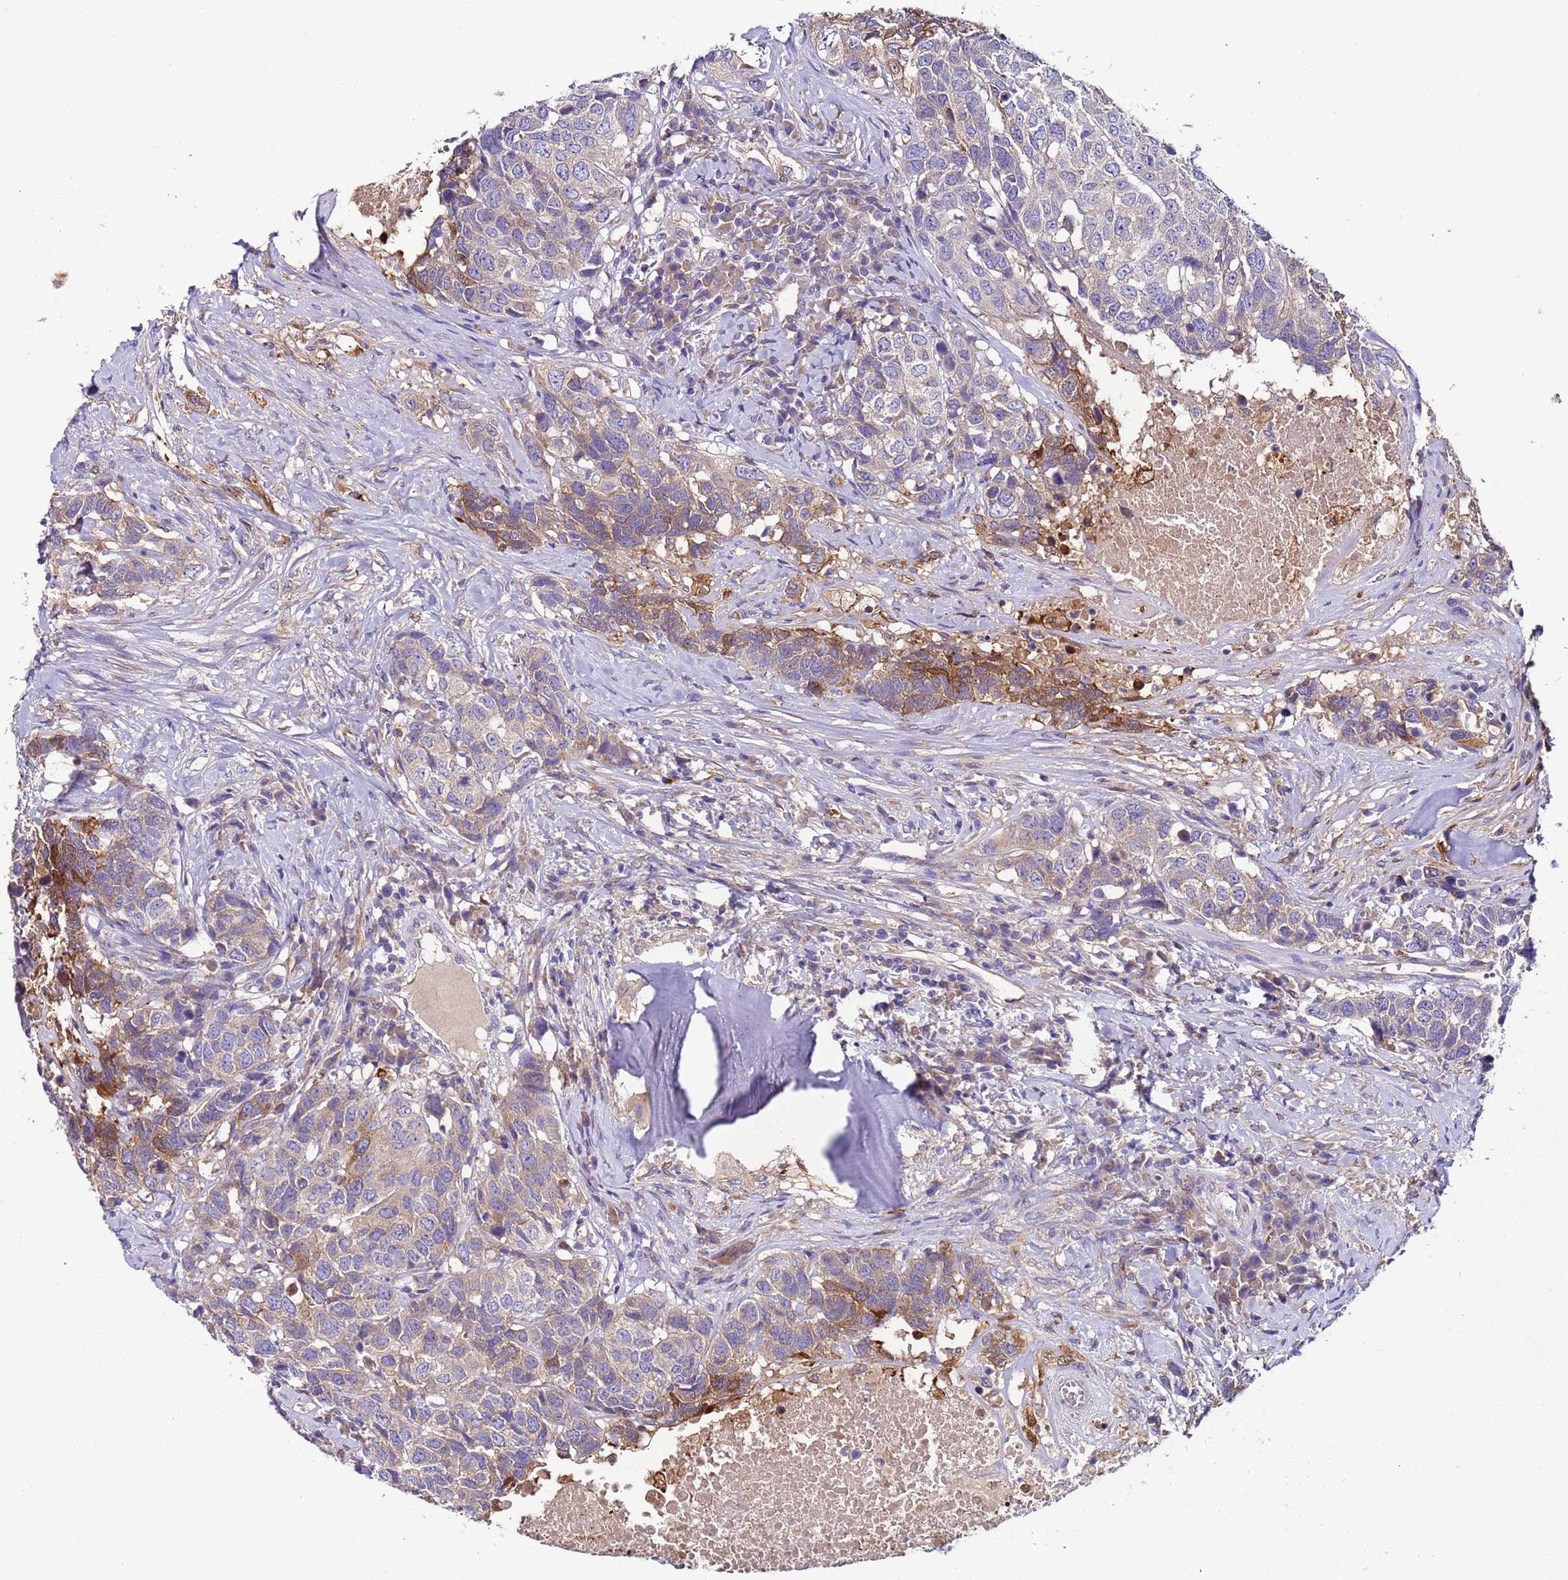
{"staining": {"intensity": "moderate", "quantity": "<25%", "location": "cytoplasmic/membranous"}, "tissue": "head and neck cancer", "cell_type": "Tumor cells", "image_type": "cancer", "snomed": [{"axis": "morphology", "description": "Squamous cell carcinoma, NOS"}, {"axis": "topography", "description": "Head-Neck"}], "caption": "Head and neck squamous cell carcinoma stained for a protein exhibits moderate cytoplasmic/membranous positivity in tumor cells. (IHC, brightfield microscopy, high magnification).", "gene": "PAQR7", "patient": {"sex": "male", "age": 66}}